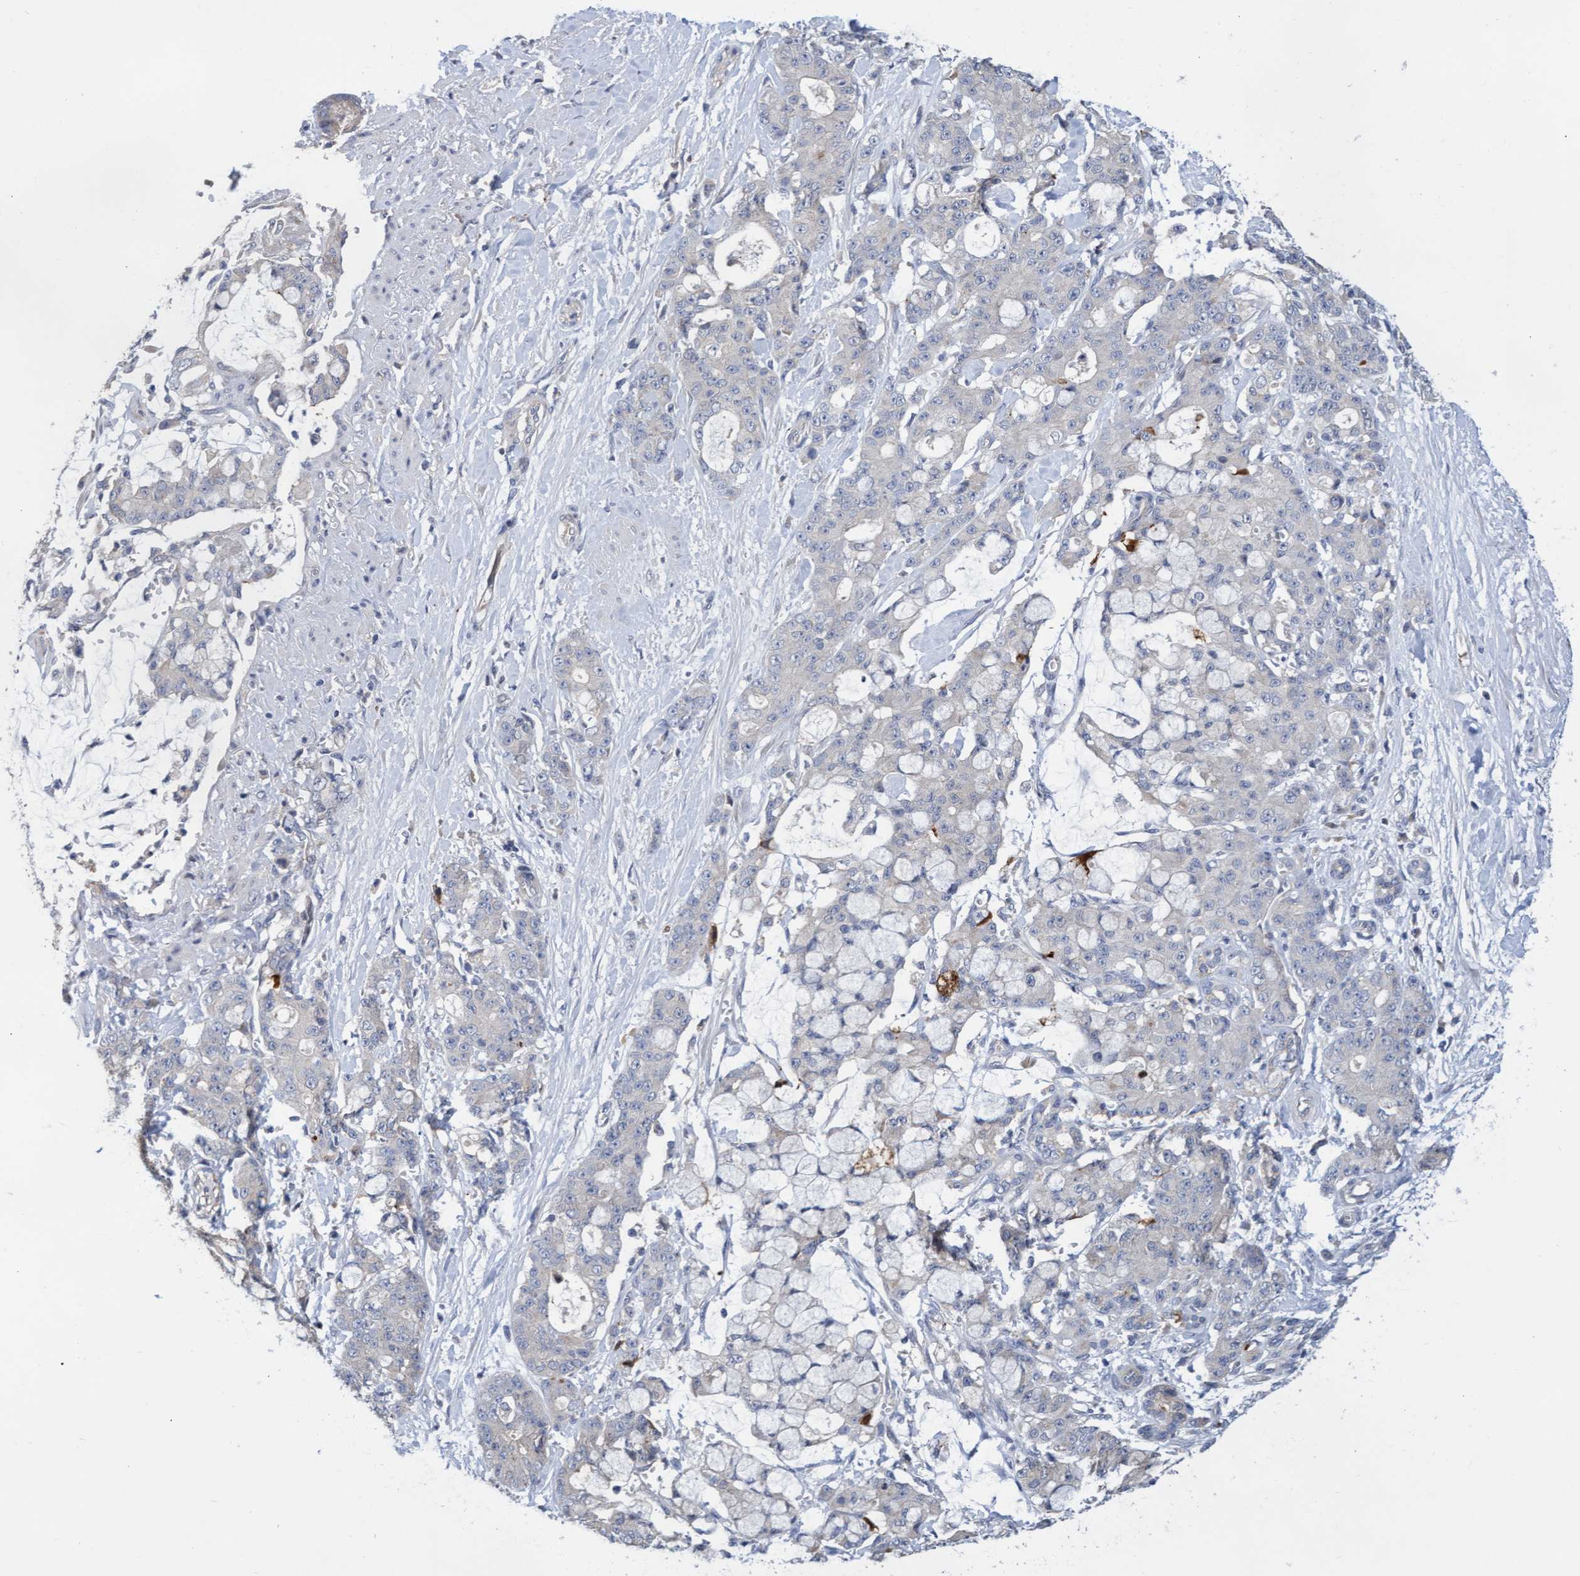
{"staining": {"intensity": "negative", "quantity": "none", "location": "none"}, "tissue": "pancreatic cancer", "cell_type": "Tumor cells", "image_type": "cancer", "snomed": [{"axis": "morphology", "description": "Adenocarcinoma, NOS"}, {"axis": "topography", "description": "Pancreas"}], "caption": "IHC photomicrograph of pancreatic cancer (adenocarcinoma) stained for a protein (brown), which reveals no positivity in tumor cells. Nuclei are stained in blue.", "gene": "ABCF2", "patient": {"sex": "female", "age": 73}}